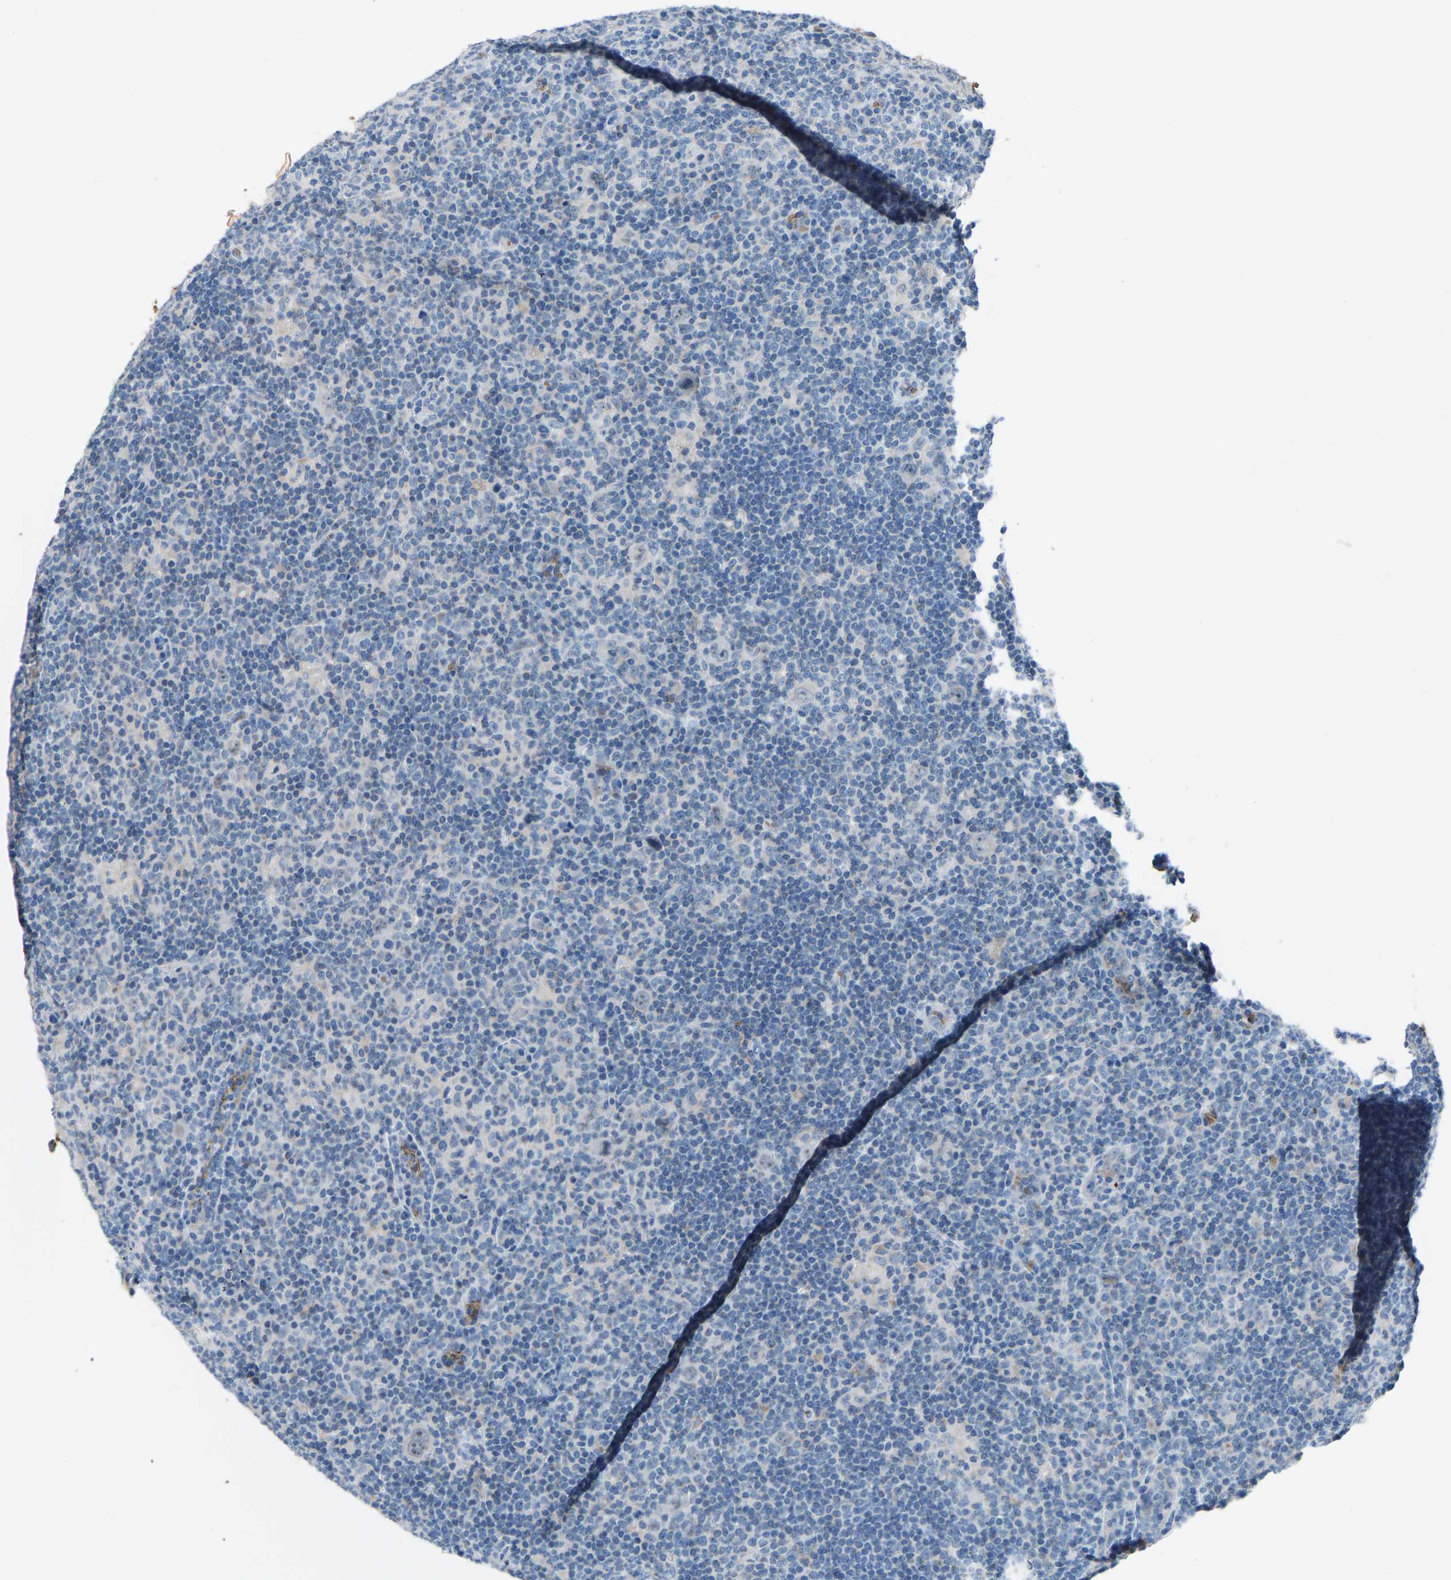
{"staining": {"intensity": "negative", "quantity": "none", "location": "none"}, "tissue": "lymphoma", "cell_type": "Tumor cells", "image_type": "cancer", "snomed": [{"axis": "morphology", "description": "Hodgkin's disease, NOS"}, {"axis": "topography", "description": "Lymph node"}], "caption": "DAB (3,3'-diaminobenzidine) immunohistochemical staining of Hodgkin's disease displays no significant staining in tumor cells.", "gene": "PIGS", "patient": {"sex": "female", "age": 57}}